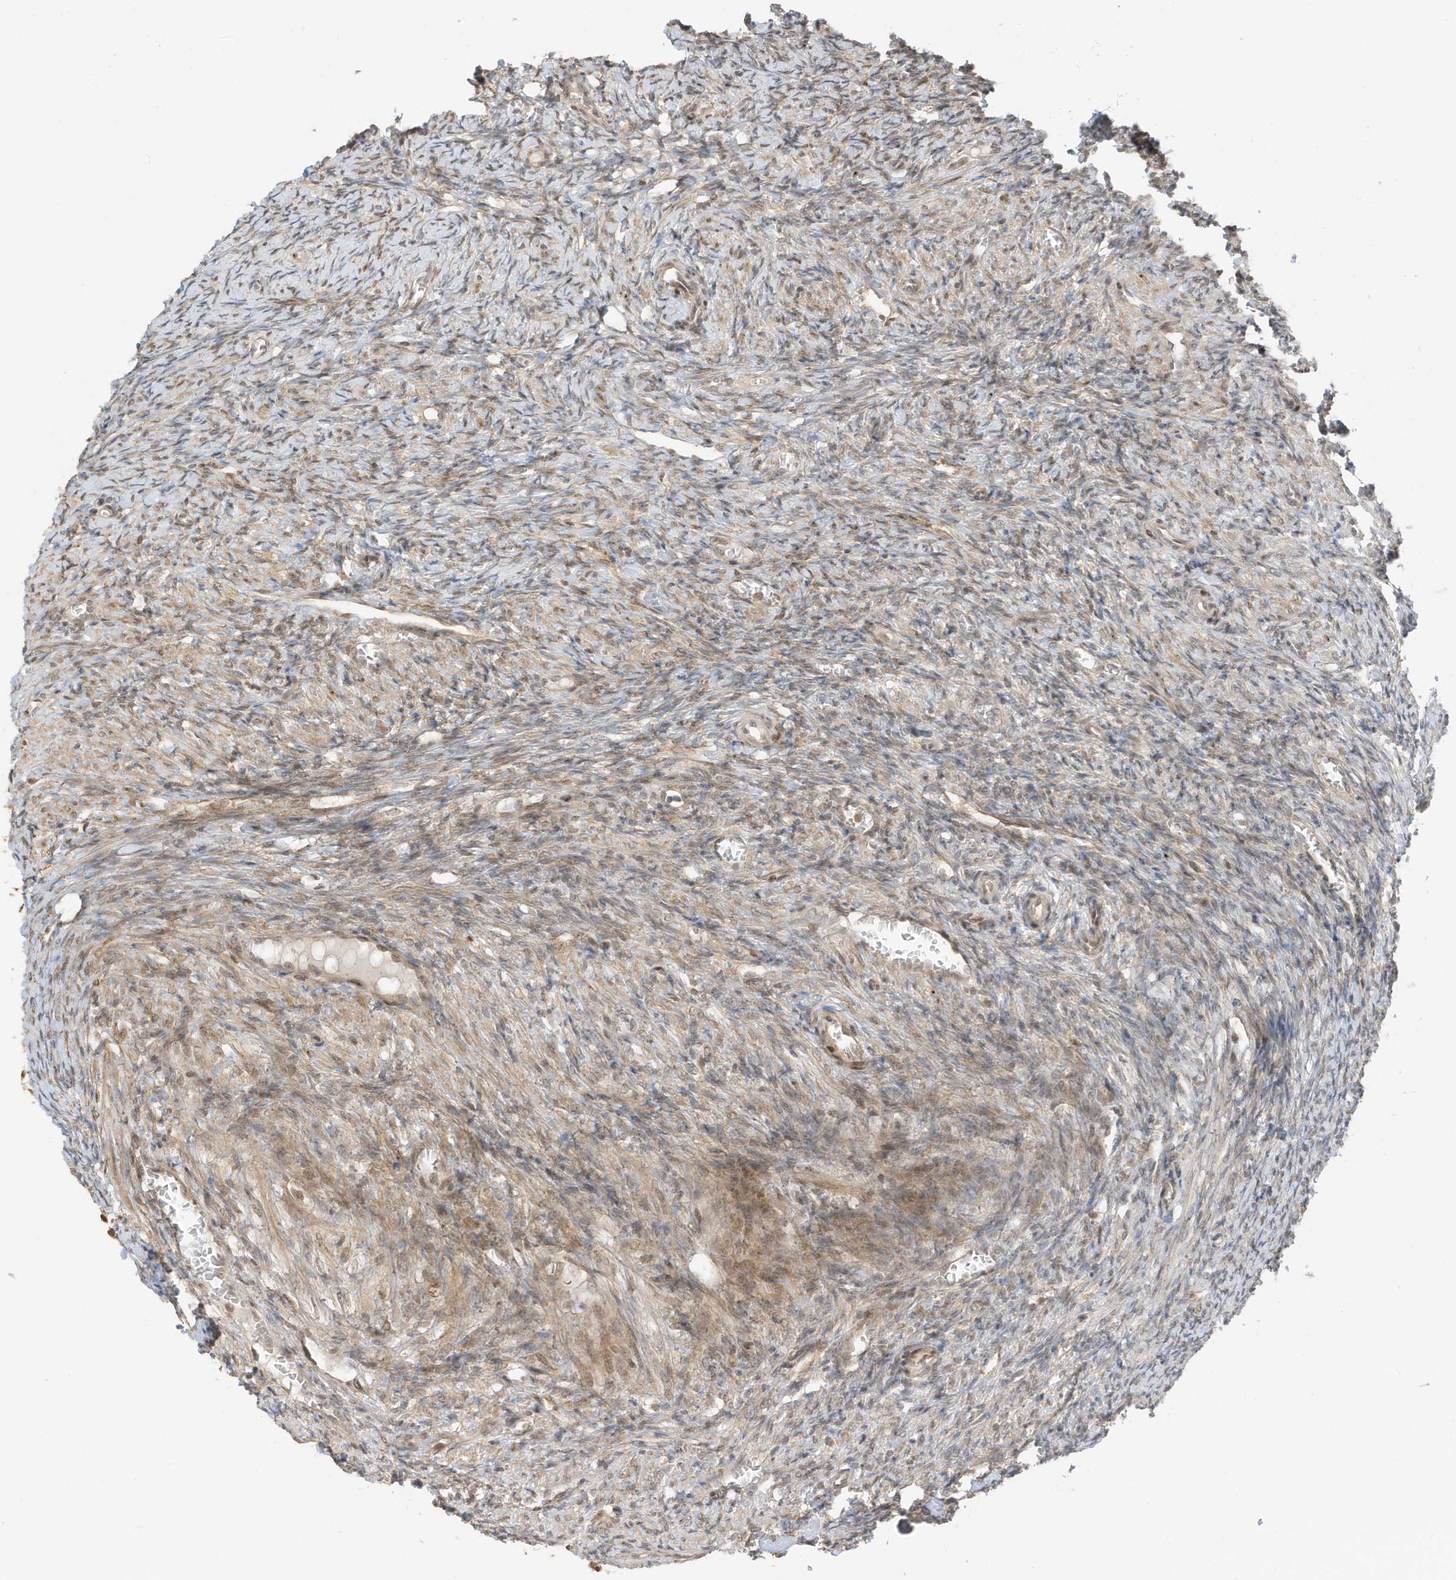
{"staining": {"intensity": "negative", "quantity": "none", "location": "none"}, "tissue": "ovary", "cell_type": "Follicle cells", "image_type": "normal", "snomed": [{"axis": "morphology", "description": "Normal tissue, NOS"}, {"axis": "topography", "description": "Ovary"}], "caption": "Immunohistochemistry of normal human ovary reveals no positivity in follicle cells. (DAB immunohistochemistry visualized using brightfield microscopy, high magnification).", "gene": "ZBTB41", "patient": {"sex": "female", "age": 27}}